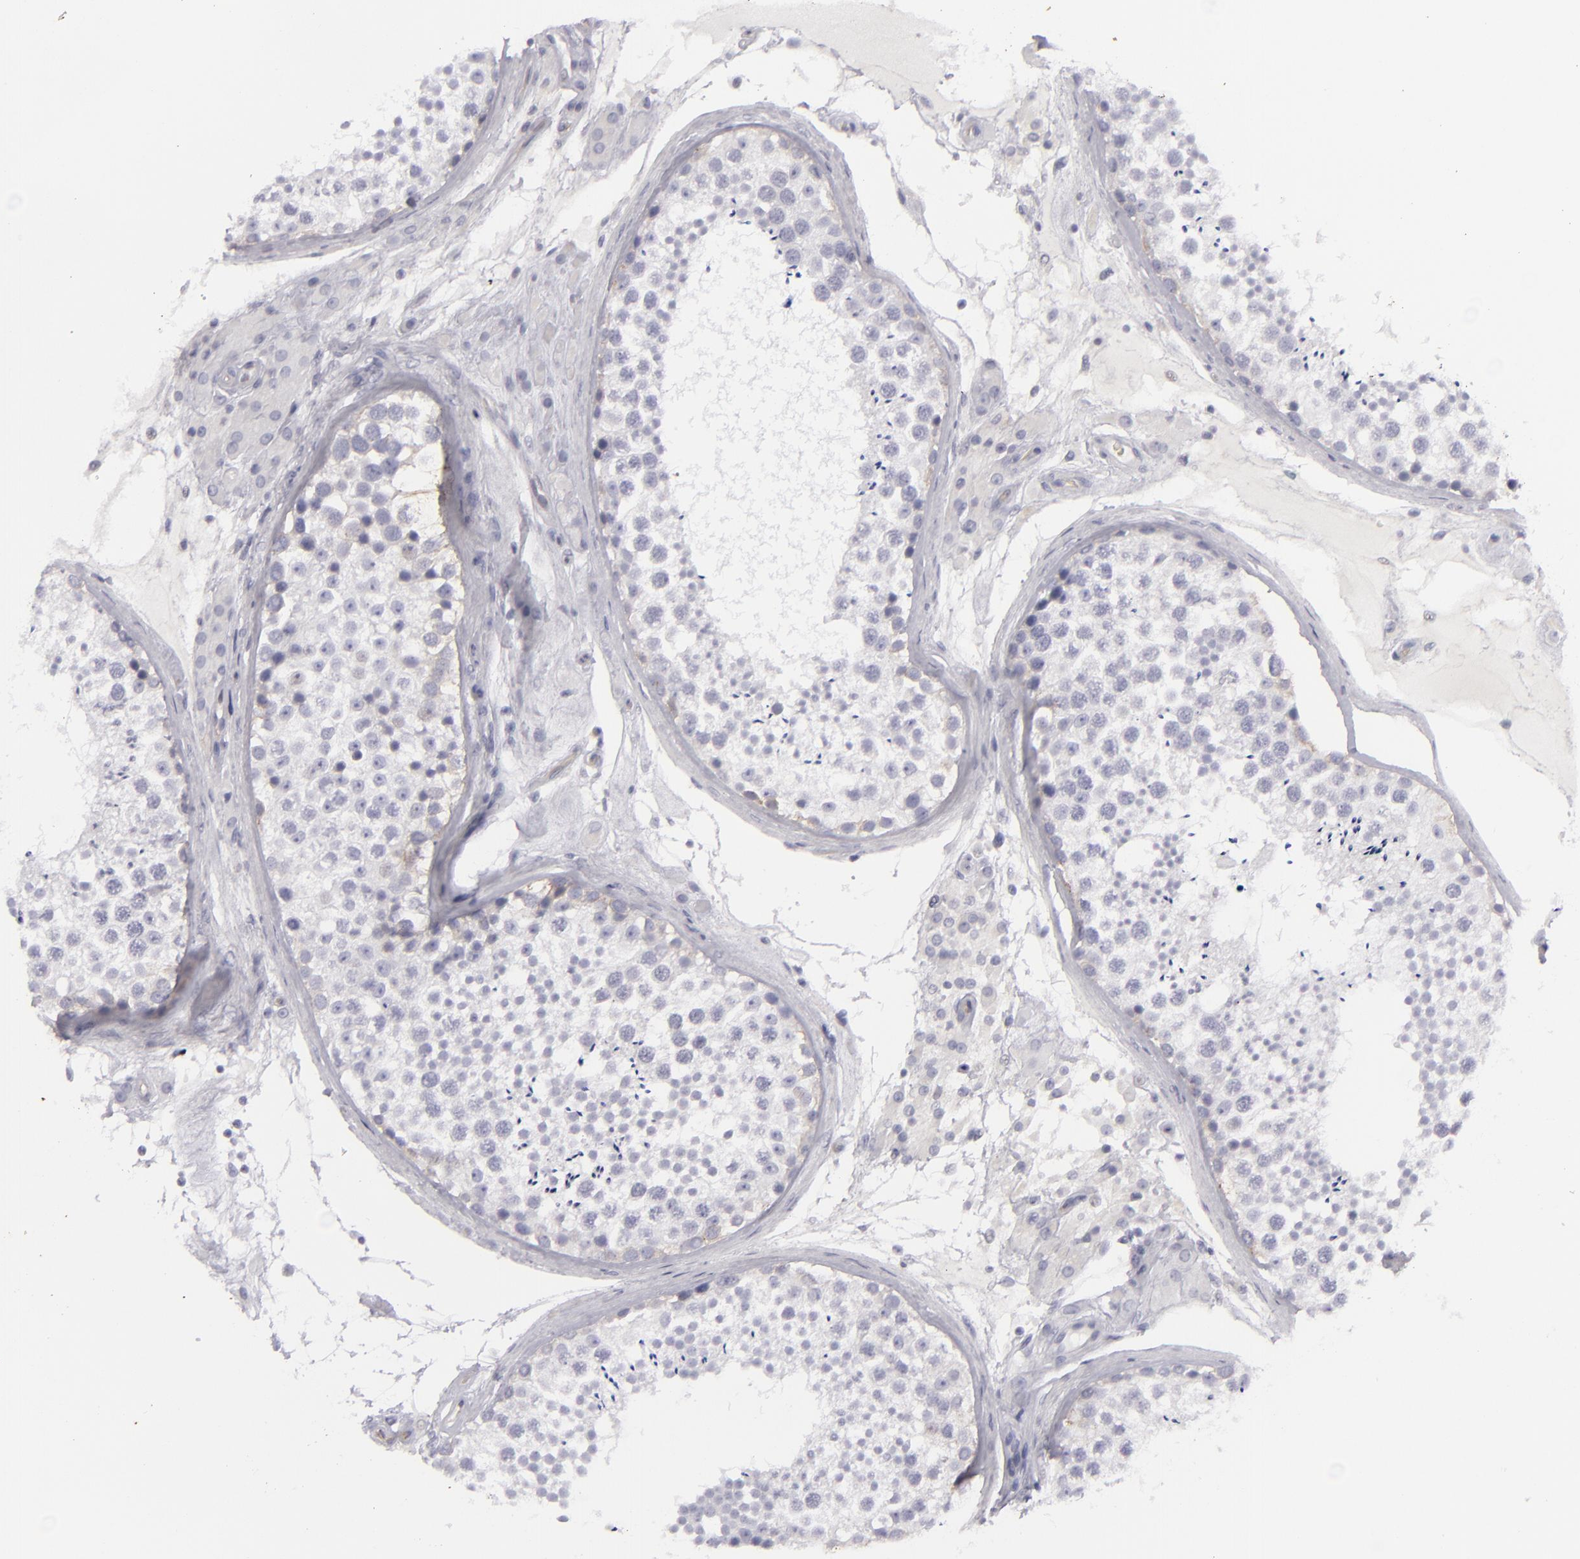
{"staining": {"intensity": "negative", "quantity": "none", "location": "none"}, "tissue": "testis", "cell_type": "Cells in seminiferous ducts", "image_type": "normal", "snomed": [{"axis": "morphology", "description": "Normal tissue, NOS"}, {"axis": "topography", "description": "Testis"}], "caption": "IHC of unremarkable testis reveals no expression in cells in seminiferous ducts.", "gene": "JUP", "patient": {"sex": "male", "age": 46}}